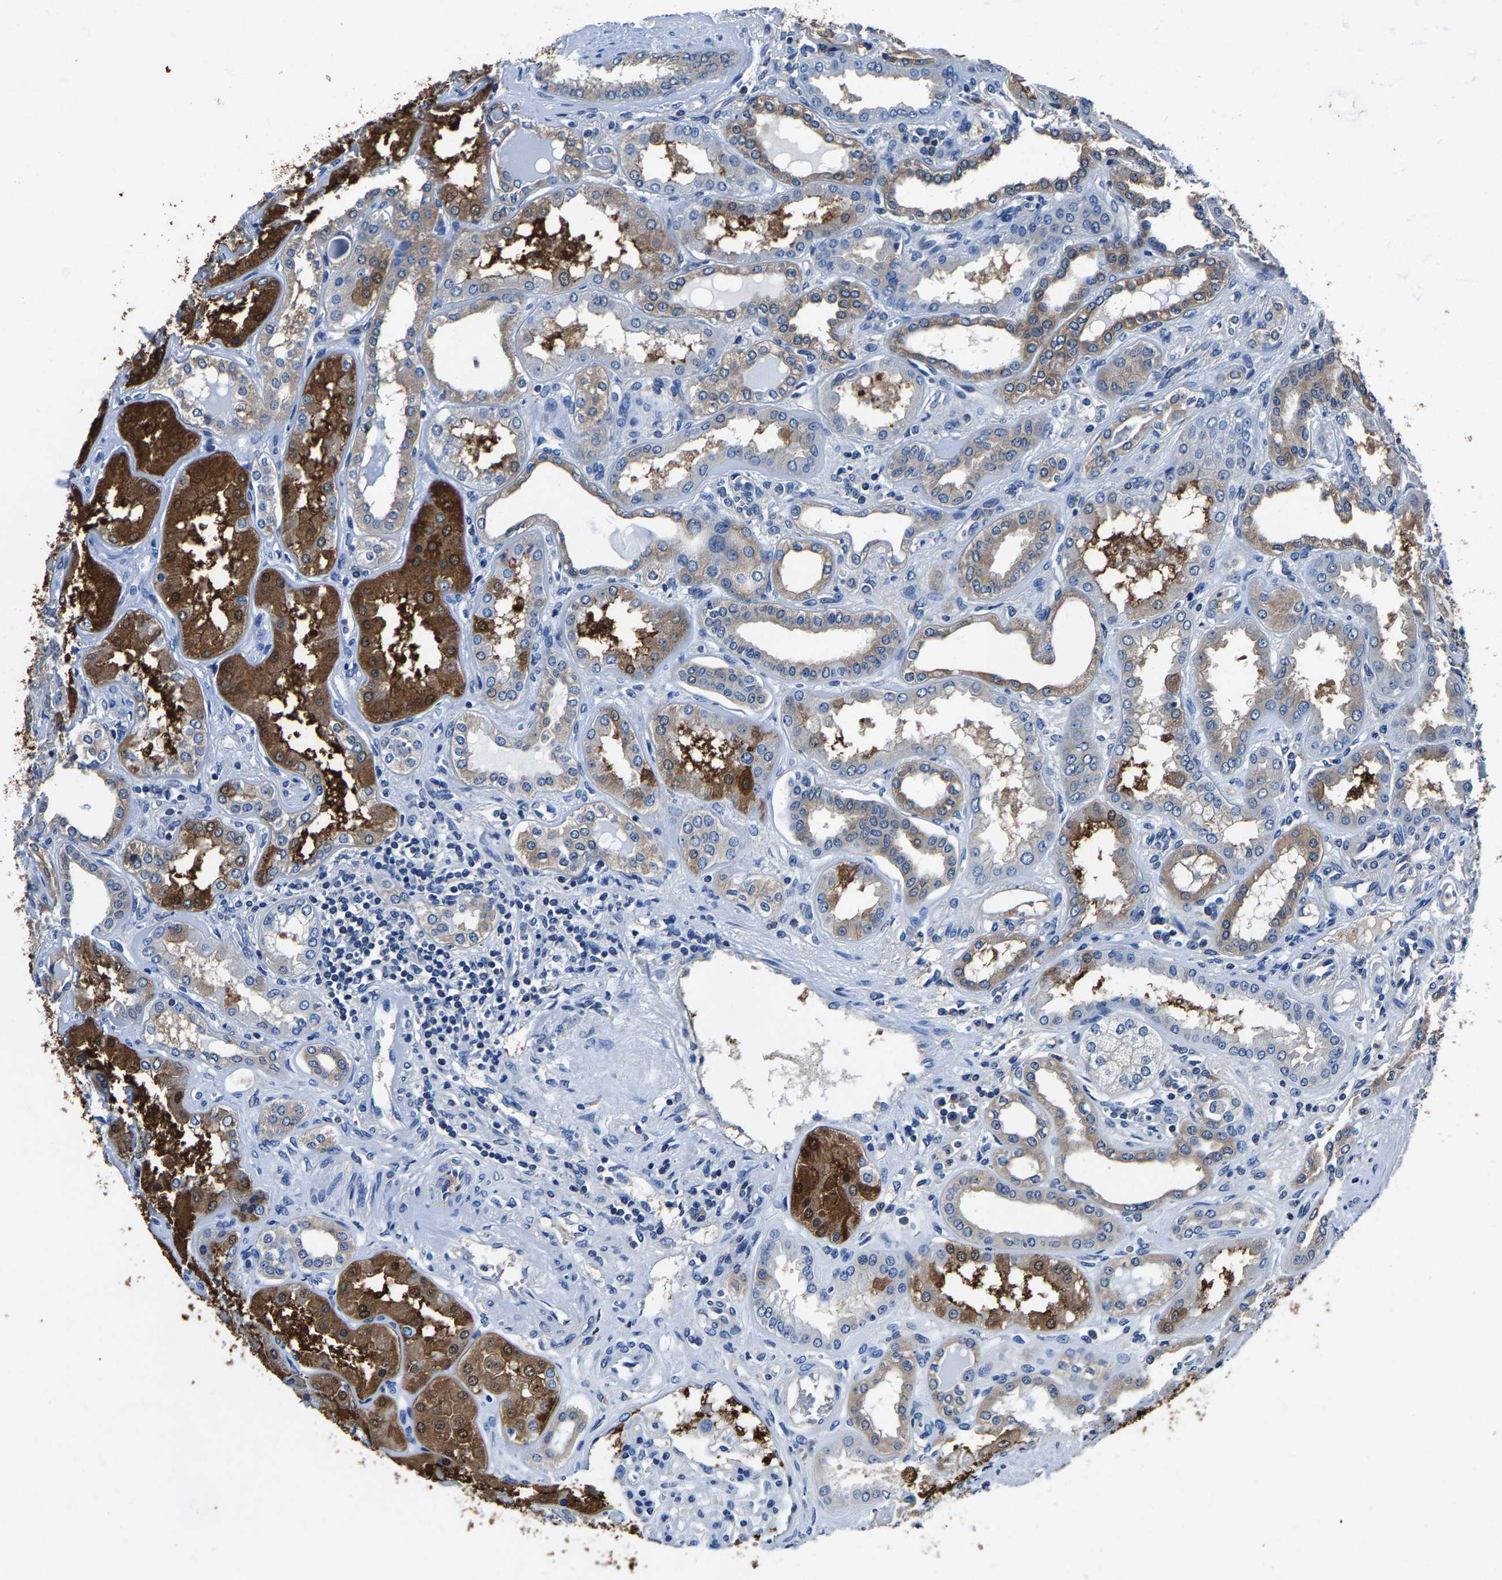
{"staining": {"intensity": "negative", "quantity": "none", "location": "none"}, "tissue": "kidney", "cell_type": "Cells in glomeruli", "image_type": "normal", "snomed": [{"axis": "morphology", "description": "Normal tissue, NOS"}, {"axis": "topography", "description": "Kidney"}], "caption": "High power microscopy image of an immunohistochemistry photomicrograph of unremarkable kidney, revealing no significant expression in cells in glomeruli. The staining is performed using DAB brown chromogen with nuclei counter-stained in using hematoxylin.", "gene": "ALDOB", "patient": {"sex": "female", "age": 56}}